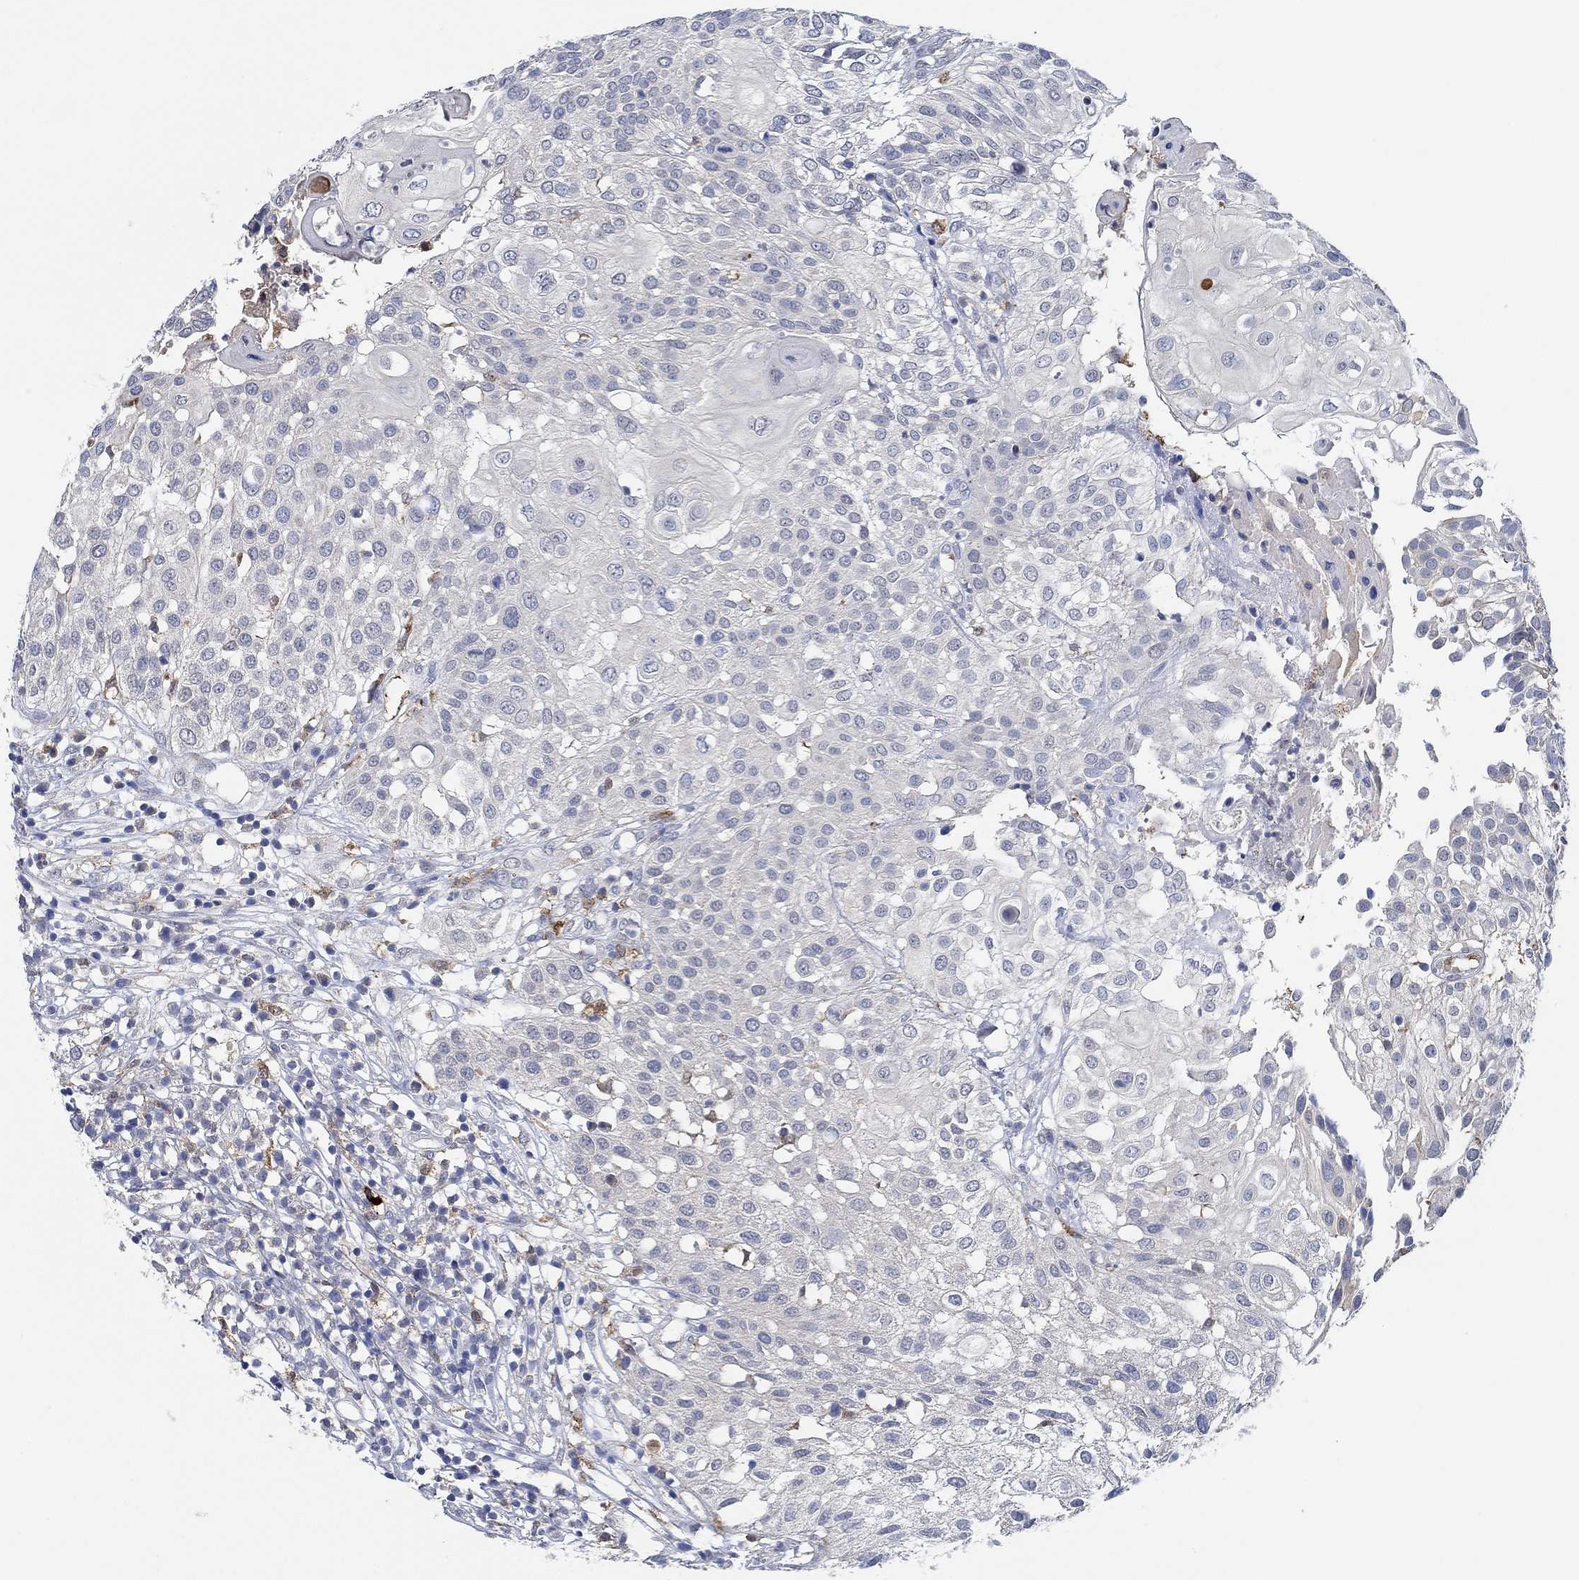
{"staining": {"intensity": "negative", "quantity": "none", "location": "none"}, "tissue": "urothelial cancer", "cell_type": "Tumor cells", "image_type": "cancer", "snomed": [{"axis": "morphology", "description": "Urothelial carcinoma, High grade"}, {"axis": "topography", "description": "Urinary bladder"}], "caption": "Human urothelial cancer stained for a protein using immunohistochemistry displays no expression in tumor cells.", "gene": "MPP1", "patient": {"sex": "female", "age": 79}}